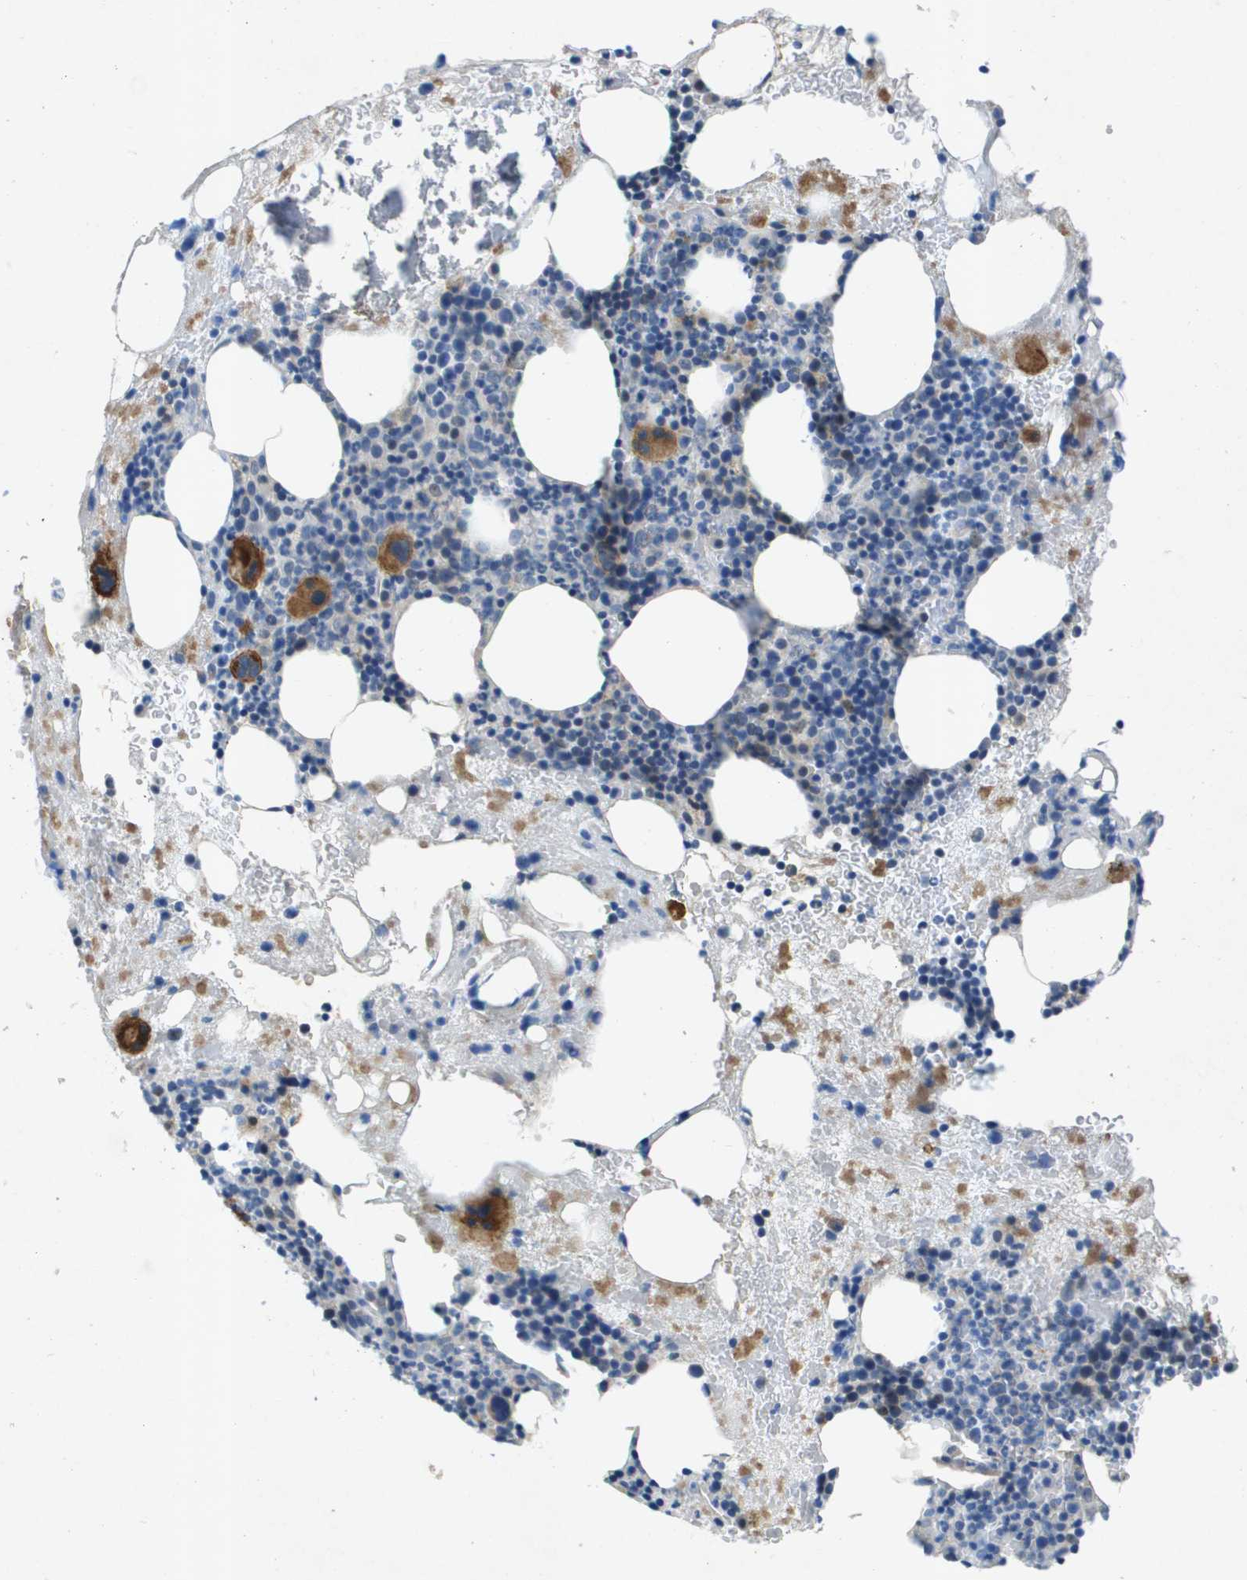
{"staining": {"intensity": "moderate", "quantity": "<25%", "location": "cytoplasmic/membranous"}, "tissue": "bone marrow", "cell_type": "Hematopoietic cells", "image_type": "normal", "snomed": [{"axis": "morphology", "description": "Normal tissue, NOS"}, {"axis": "morphology", "description": "Inflammation, NOS"}, {"axis": "topography", "description": "Bone marrow"}], "caption": "Bone marrow stained for a protein shows moderate cytoplasmic/membranous positivity in hematopoietic cells. (DAB (3,3'-diaminobenzidine) = brown stain, brightfield microscopy at high magnification).", "gene": "ITGA6", "patient": {"sex": "female", "age": 78}}